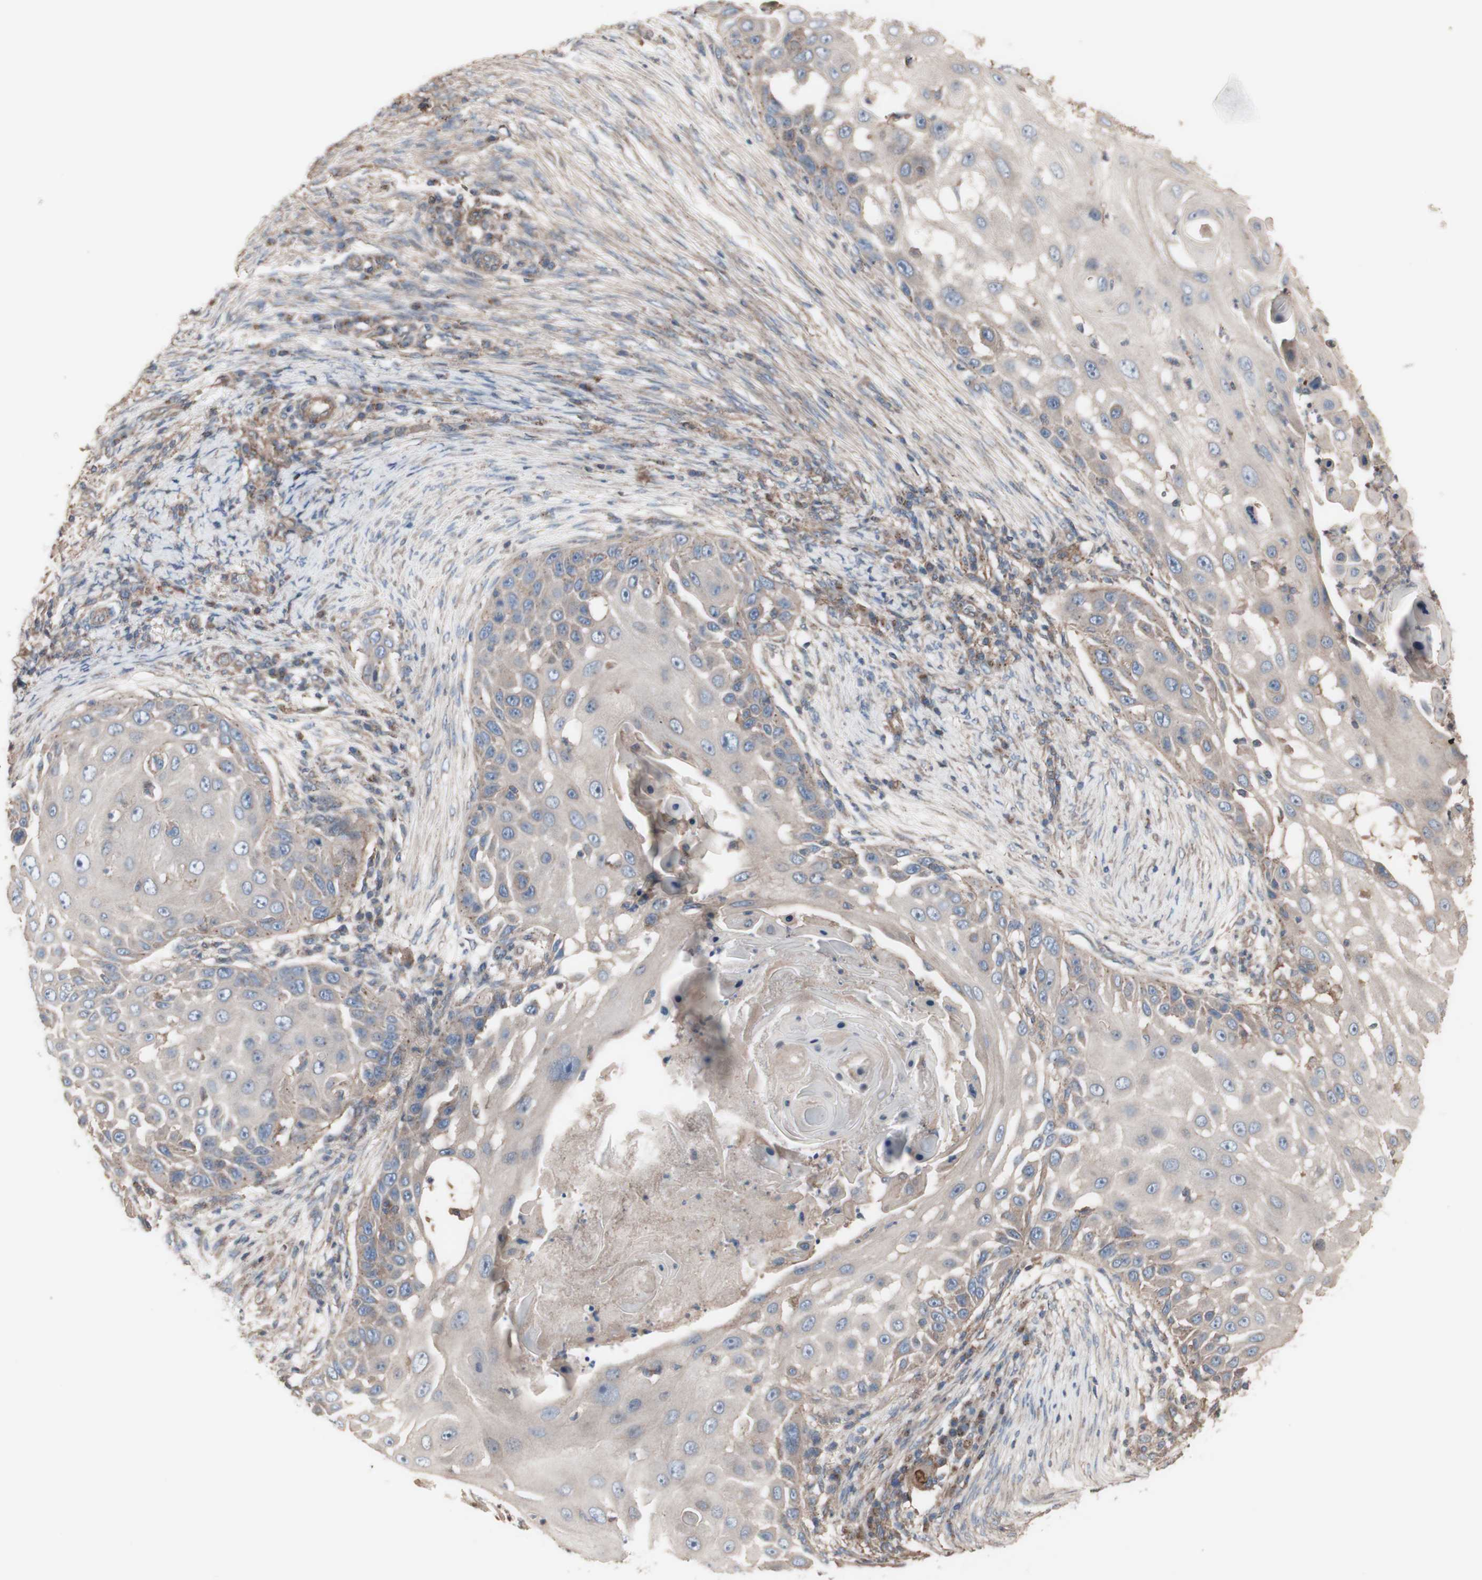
{"staining": {"intensity": "weak", "quantity": ">75%", "location": "cytoplasmic/membranous"}, "tissue": "skin cancer", "cell_type": "Tumor cells", "image_type": "cancer", "snomed": [{"axis": "morphology", "description": "Squamous cell carcinoma, NOS"}, {"axis": "topography", "description": "Skin"}], "caption": "A brown stain labels weak cytoplasmic/membranous positivity of a protein in human skin squamous cell carcinoma tumor cells.", "gene": "COPB1", "patient": {"sex": "female", "age": 44}}